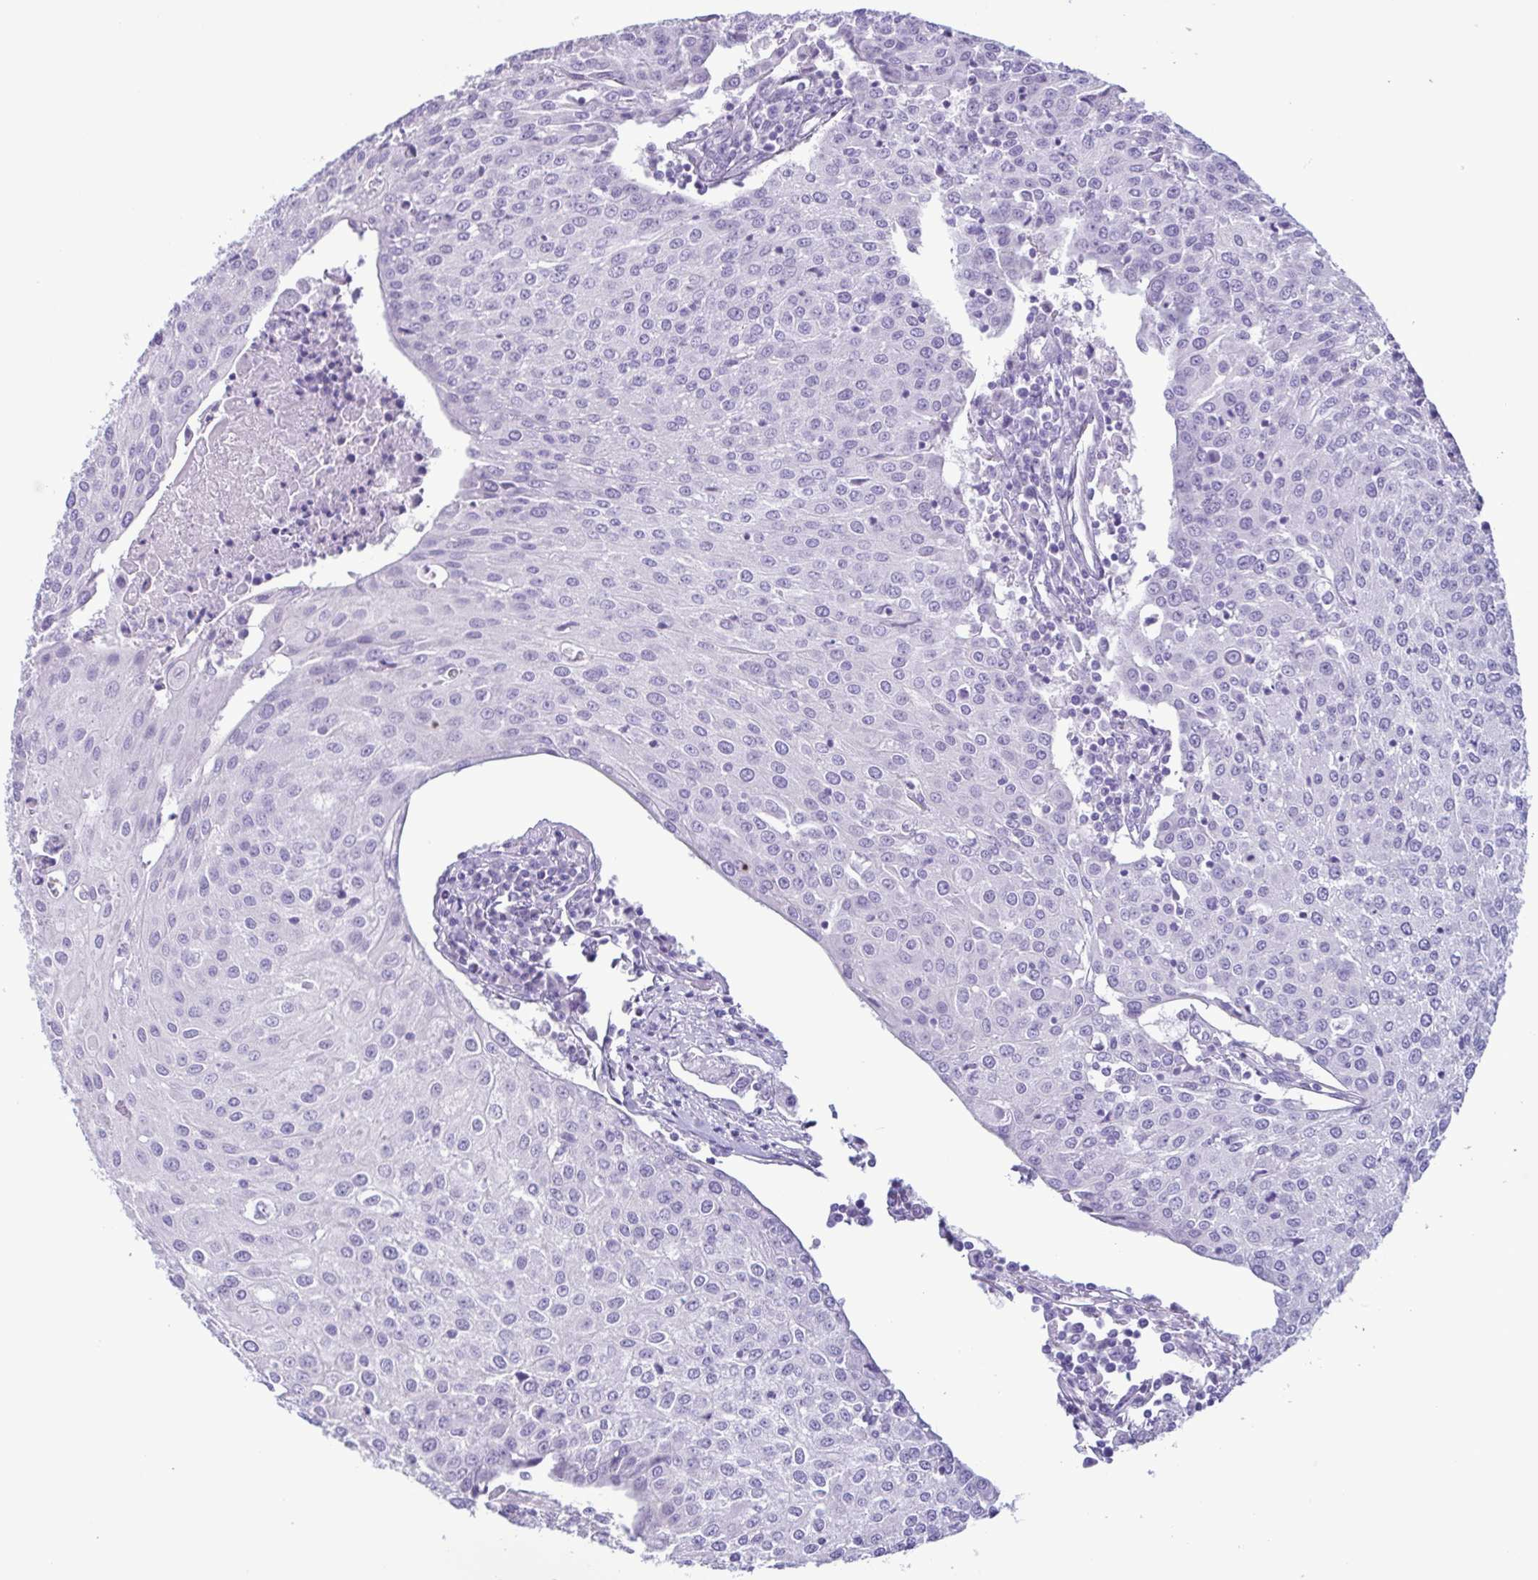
{"staining": {"intensity": "negative", "quantity": "none", "location": "none"}, "tissue": "urothelial cancer", "cell_type": "Tumor cells", "image_type": "cancer", "snomed": [{"axis": "morphology", "description": "Urothelial carcinoma, High grade"}, {"axis": "topography", "description": "Urinary bladder"}], "caption": "This is an immunohistochemistry (IHC) micrograph of human high-grade urothelial carcinoma. There is no positivity in tumor cells.", "gene": "LTF", "patient": {"sex": "female", "age": 85}}